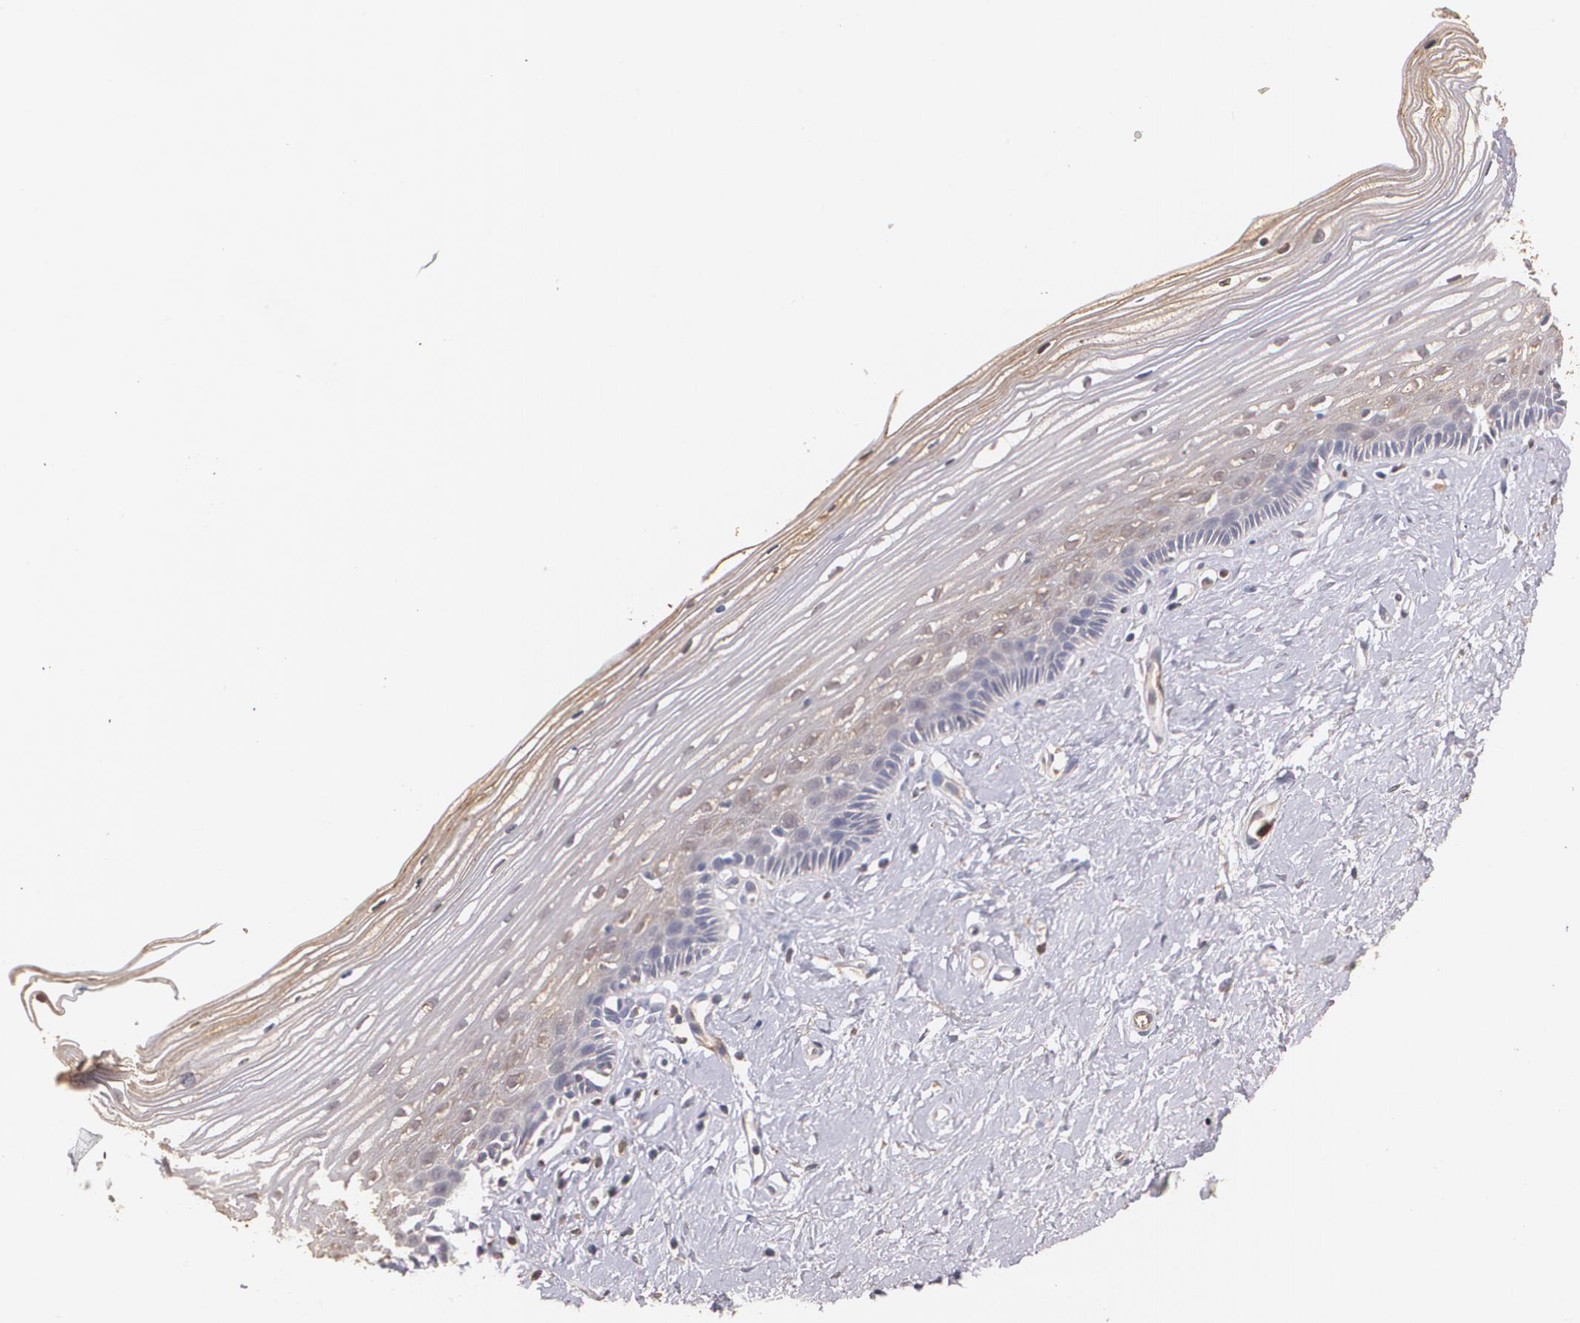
{"staining": {"intensity": "weak", "quantity": "25%-75%", "location": "cytoplasmic/membranous"}, "tissue": "cervix", "cell_type": "Glandular cells", "image_type": "normal", "snomed": [{"axis": "morphology", "description": "Normal tissue, NOS"}, {"axis": "topography", "description": "Cervix"}], "caption": "Immunohistochemistry (IHC) staining of normal cervix, which demonstrates low levels of weak cytoplasmic/membranous positivity in about 25%-75% of glandular cells indicating weak cytoplasmic/membranous protein expression. The staining was performed using DAB (3,3'-diaminobenzidine) (brown) for protein detection and nuclei were counterstained in hematoxylin (blue).", "gene": "PTS", "patient": {"sex": "female", "age": 40}}